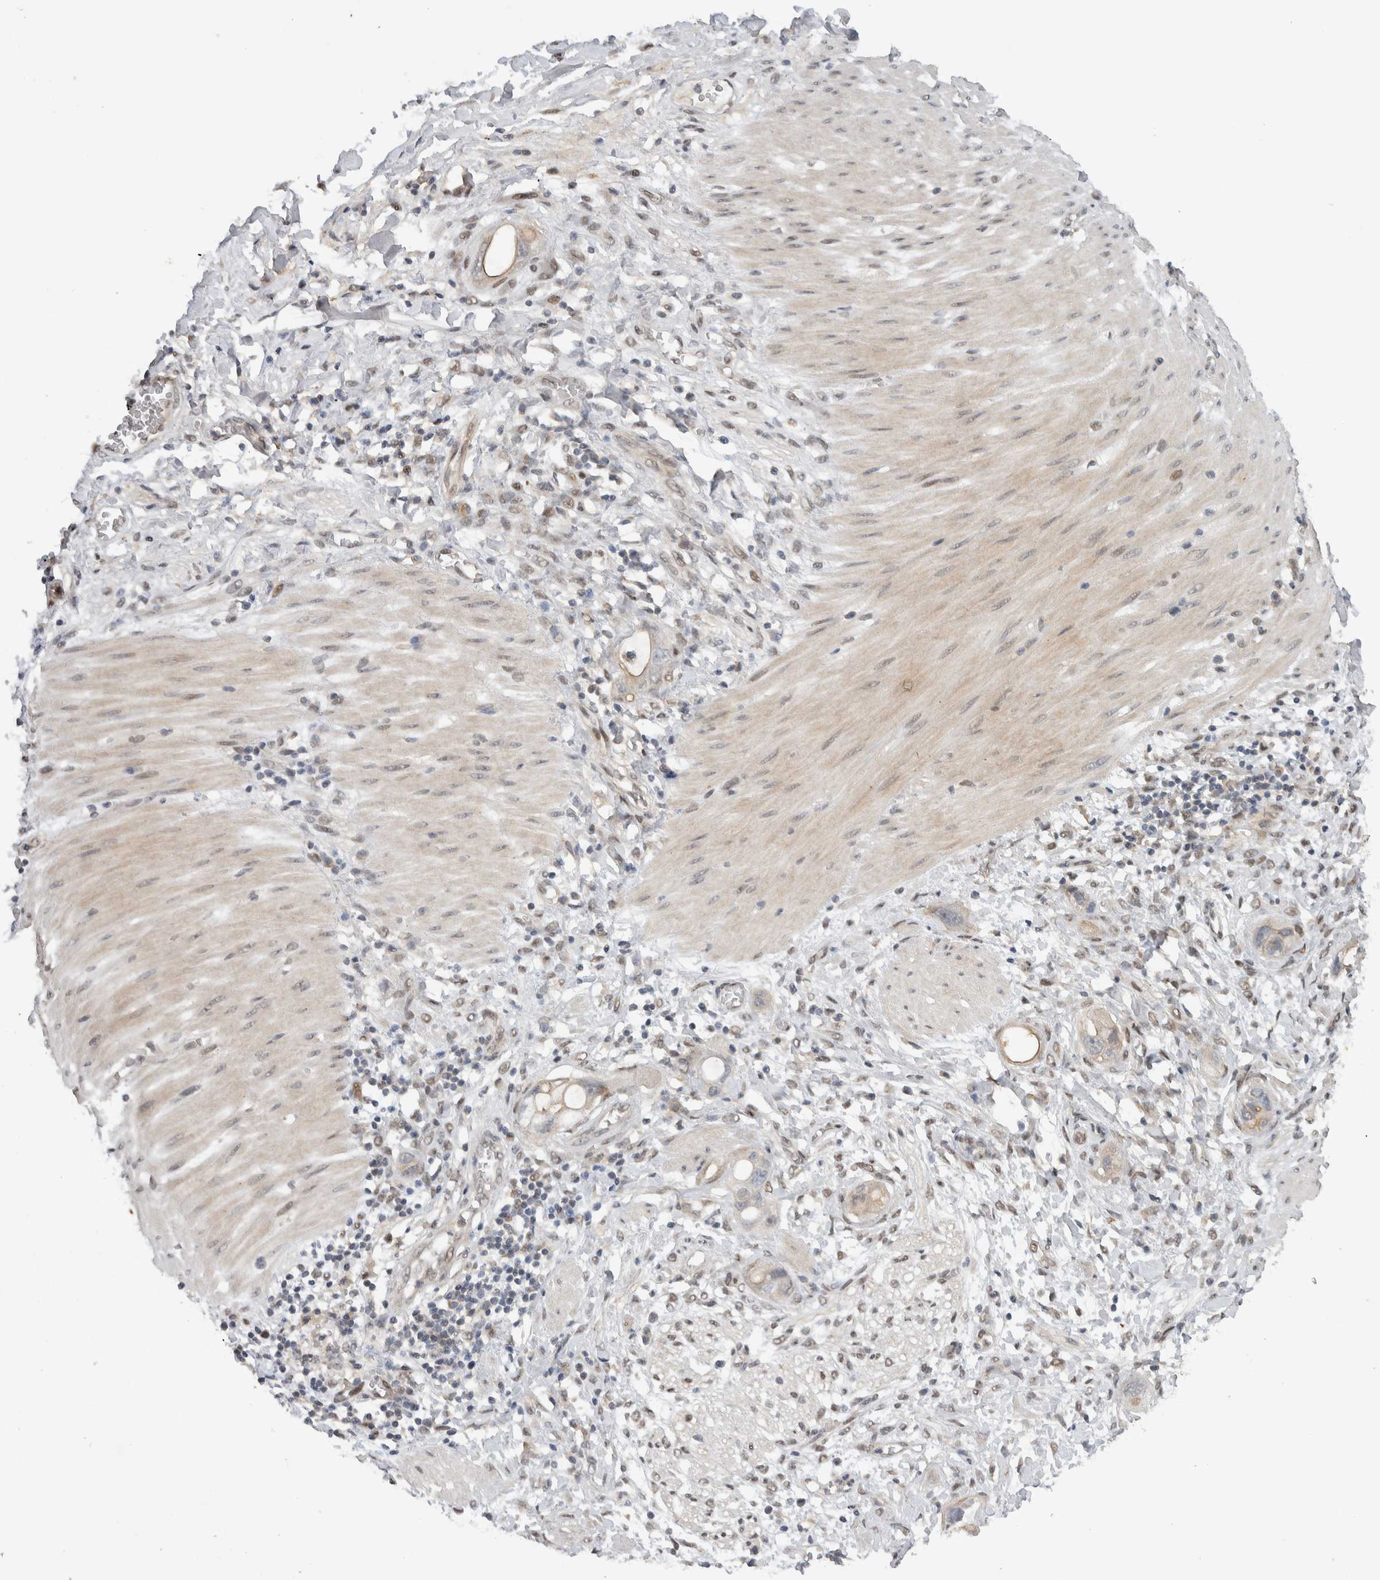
{"staining": {"intensity": "weak", "quantity": "<25%", "location": "cytoplasmic/membranous"}, "tissue": "stomach cancer", "cell_type": "Tumor cells", "image_type": "cancer", "snomed": [{"axis": "morphology", "description": "Adenocarcinoma, NOS"}, {"axis": "topography", "description": "Stomach"}, {"axis": "topography", "description": "Stomach, lower"}], "caption": "Histopathology image shows no significant protein positivity in tumor cells of stomach adenocarcinoma.", "gene": "CYSRT1", "patient": {"sex": "female", "age": 48}}